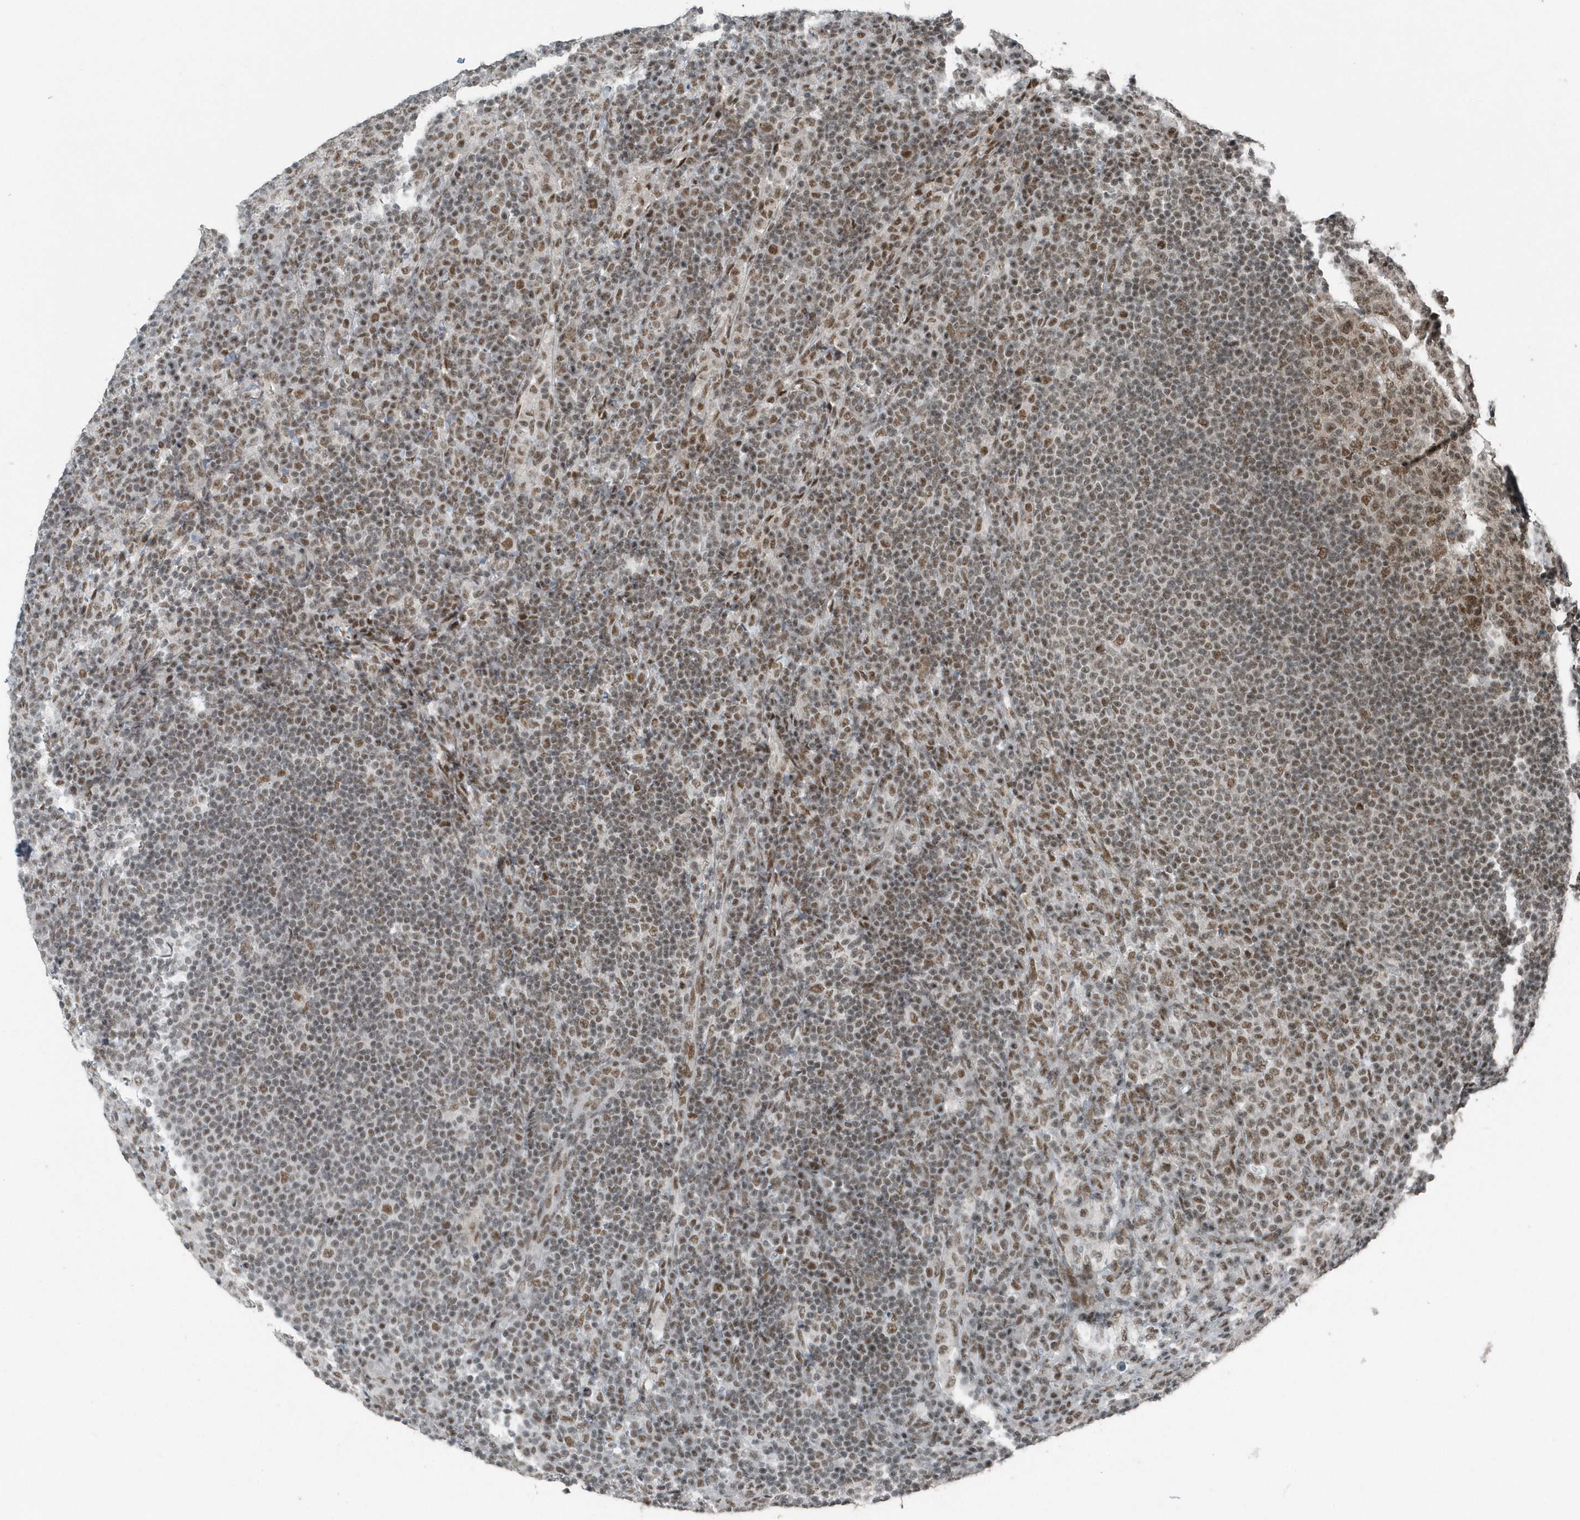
{"staining": {"intensity": "moderate", "quantity": ">75%", "location": "nuclear"}, "tissue": "lymph node", "cell_type": "Germinal center cells", "image_type": "normal", "snomed": [{"axis": "morphology", "description": "Normal tissue, NOS"}, {"axis": "topography", "description": "Lymph node"}], "caption": "Lymph node stained for a protein reveals moderate nuclear positivity in germinal center cells.", "gene": "YTHDC1", "patient": {"sex": "female", "age": 53}}